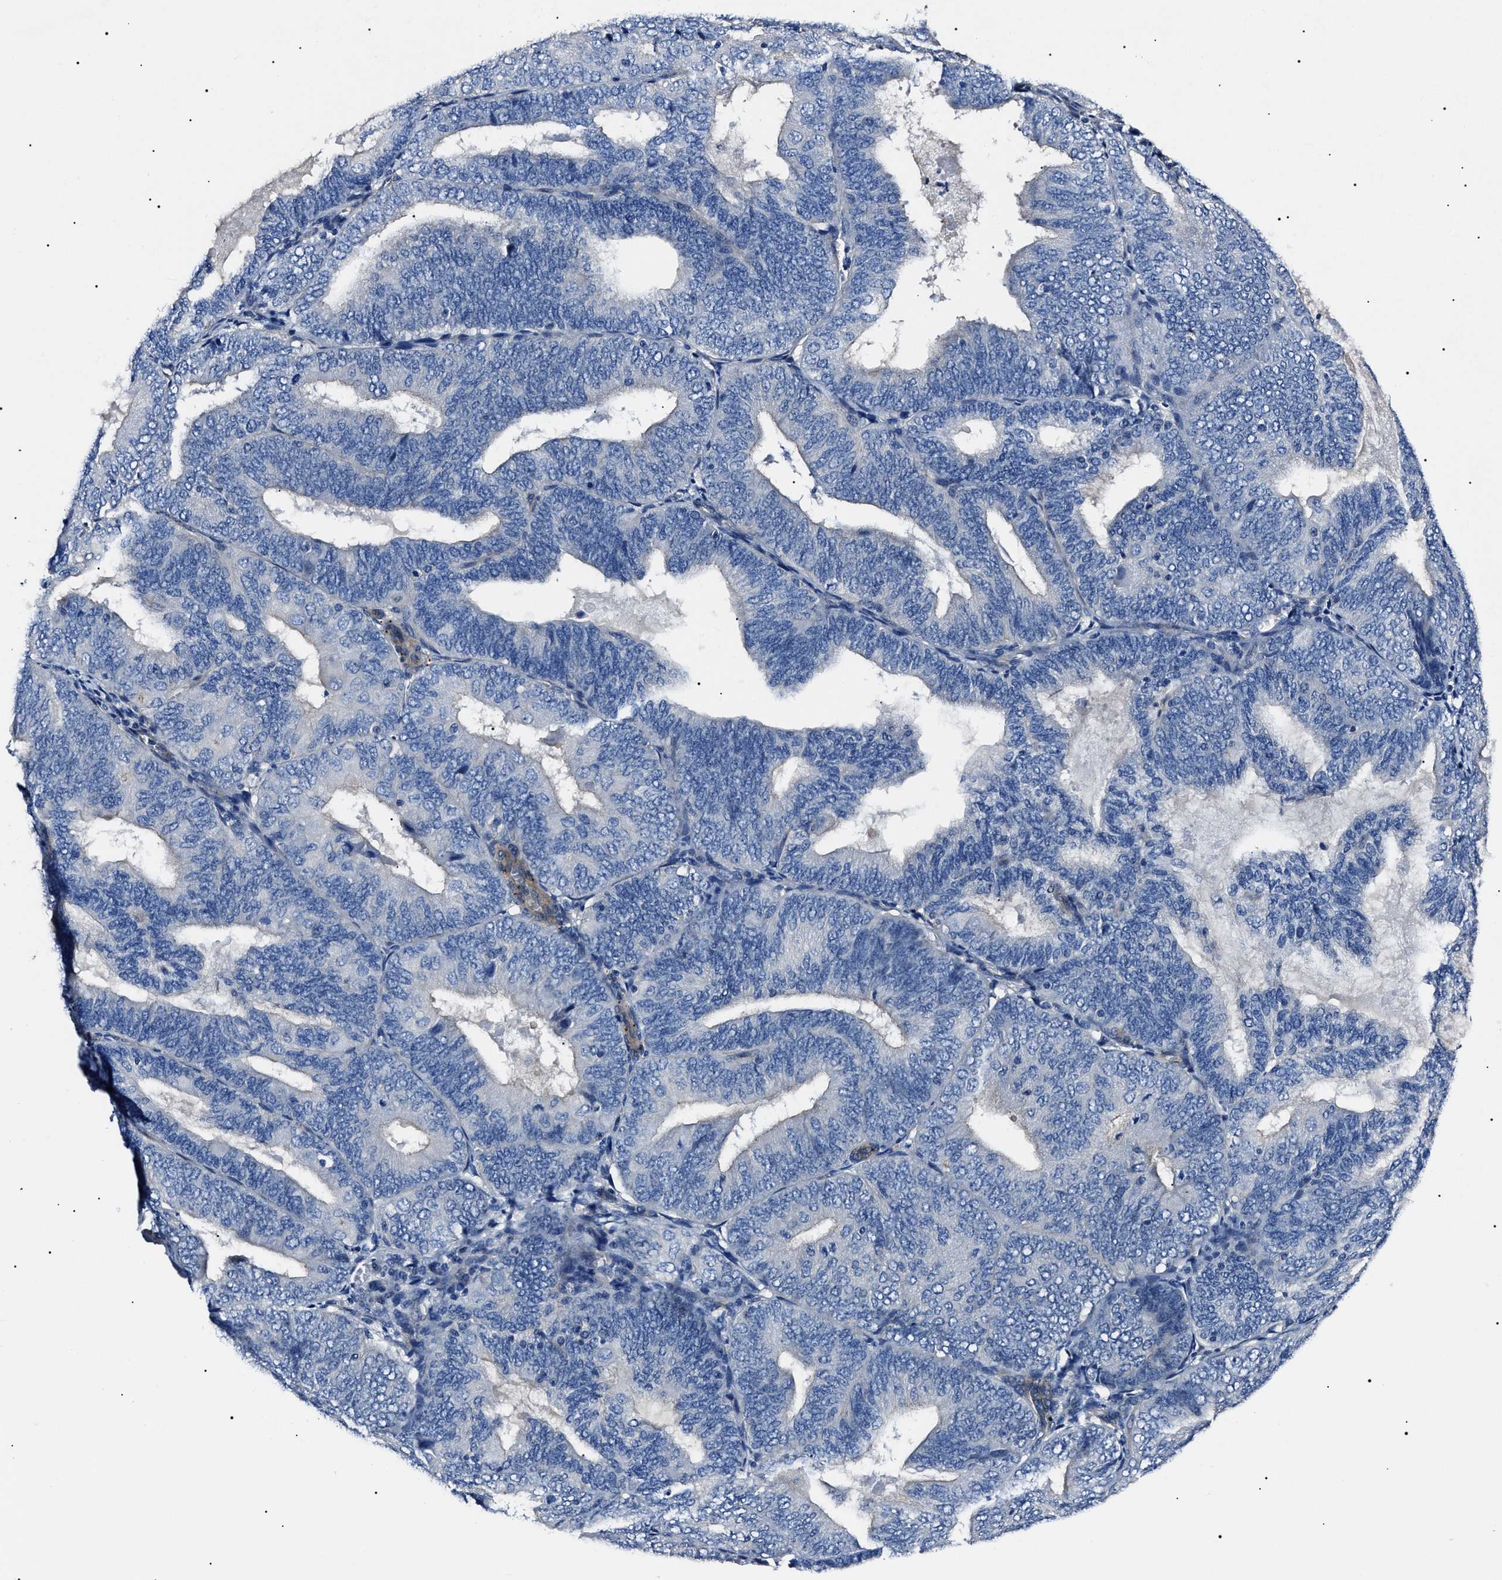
{"staining": {"intensity": "negative", "quantity": "none", "location": "none"}, "tissue": "endometrial cancer", "cell_type": "Tumor cells", "image_type": "cancer", "snomed": [{"axis": "morphology", "description": "Adenocarcinoma, NOS"}, {"axis": "topography", "description": "Endometrium"}], "caption": "There is no significant staining in tumor cells of endometrial cancer.", "gene": "KLHL42", "patient": {"sex": "female", "age": 81}}